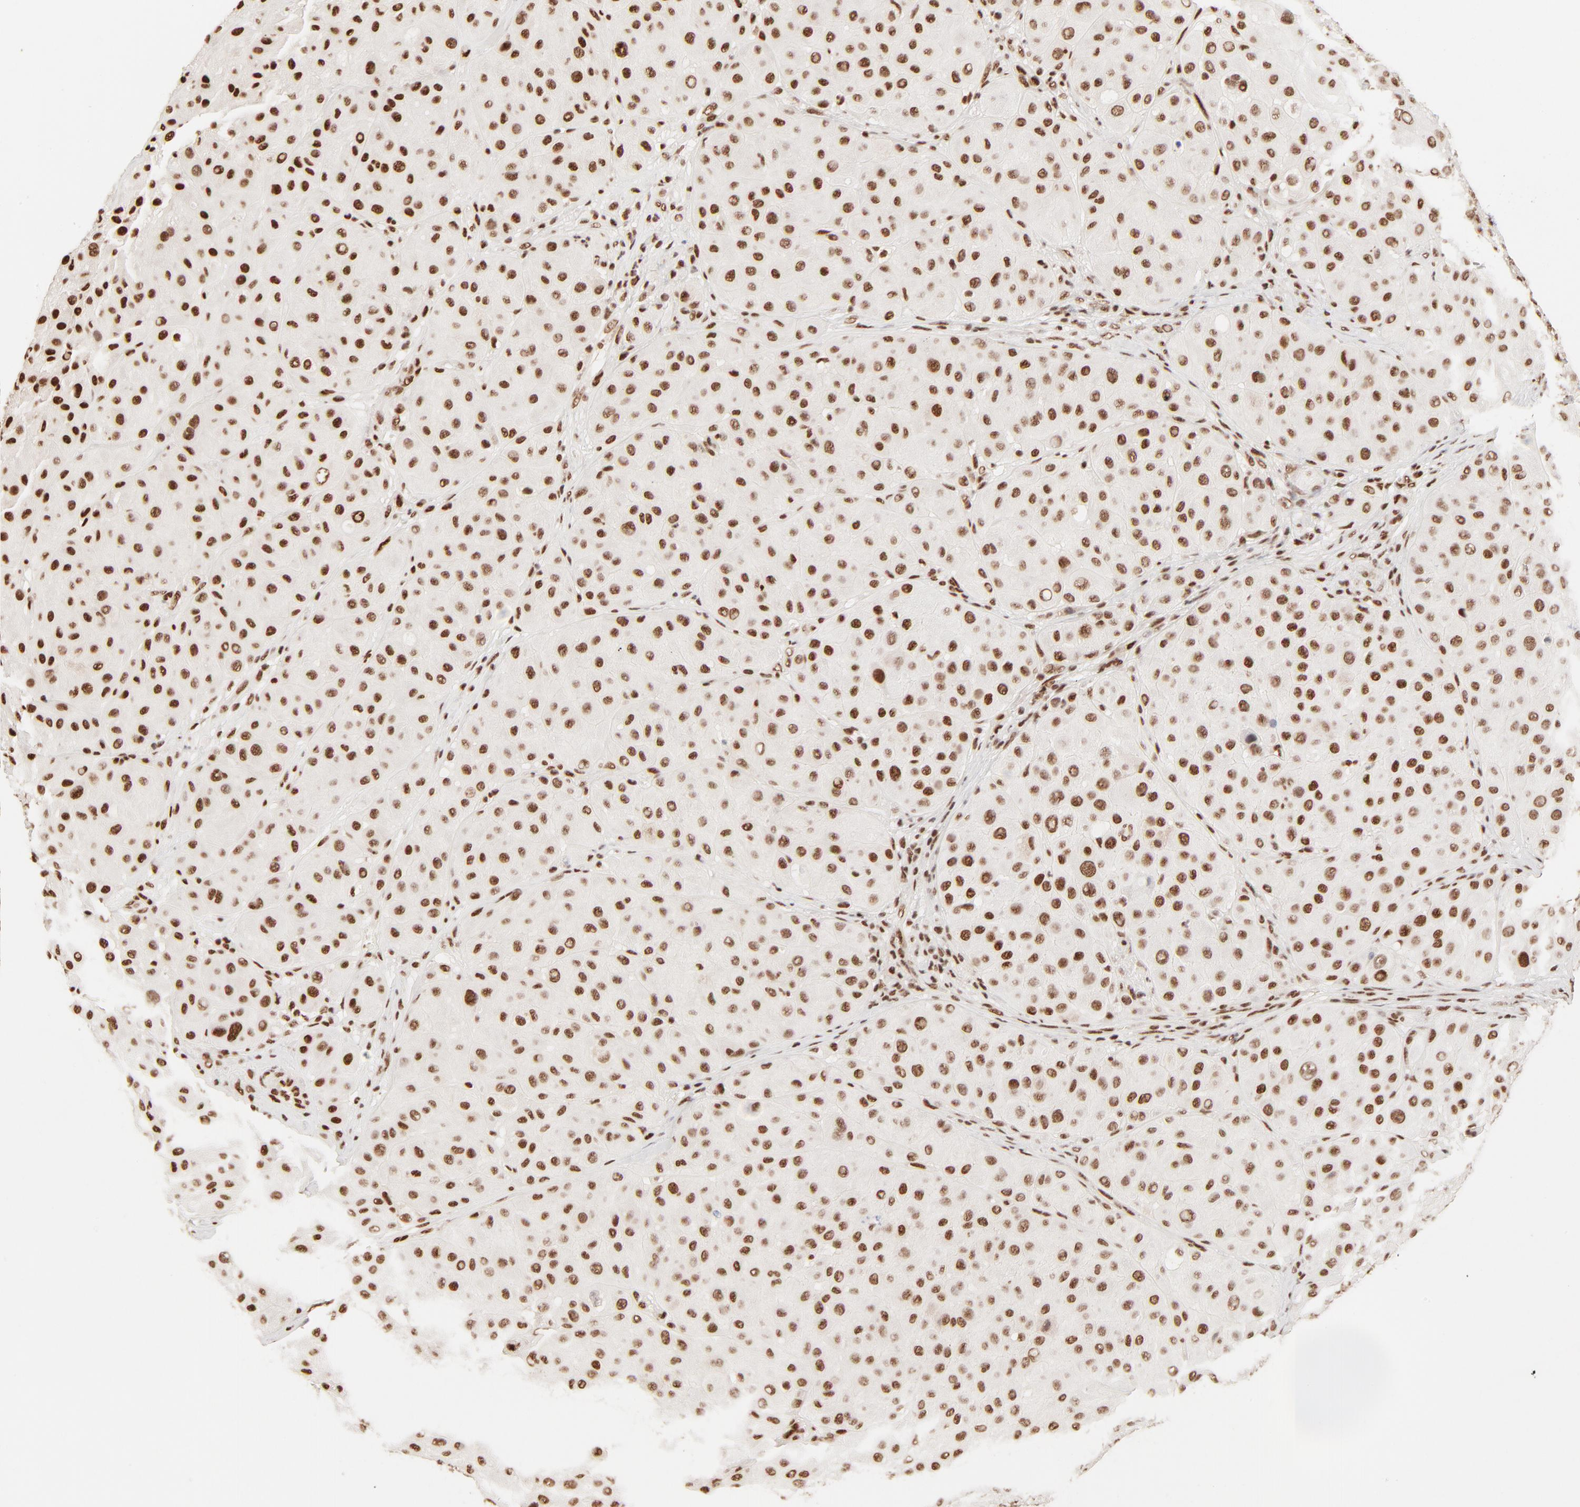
{"staining": {"intensity": "strong", "quantity": ">75%", "location": "nuclear"}, "tissue": "melanoma", "cell_type": "Tumor cells", "image_type": "cancer", "snomed": [{"axis": "morphology", "description": "Normal tissue, NOS"}, {"axis": "morphology", "description": "Malignant melanoma, Metastatic site"}, {"axis": "topography", "description": "Skin"}], "caption": "A high-resolution photomicrograph shows immunohistochemistry staining of malignant melanoma (metastatic site), which demonstrates strong nuclear staining in about >75% of tumor cells.", "gene": "TARDBP", "patient": {"sex": "male", "age": 41}}